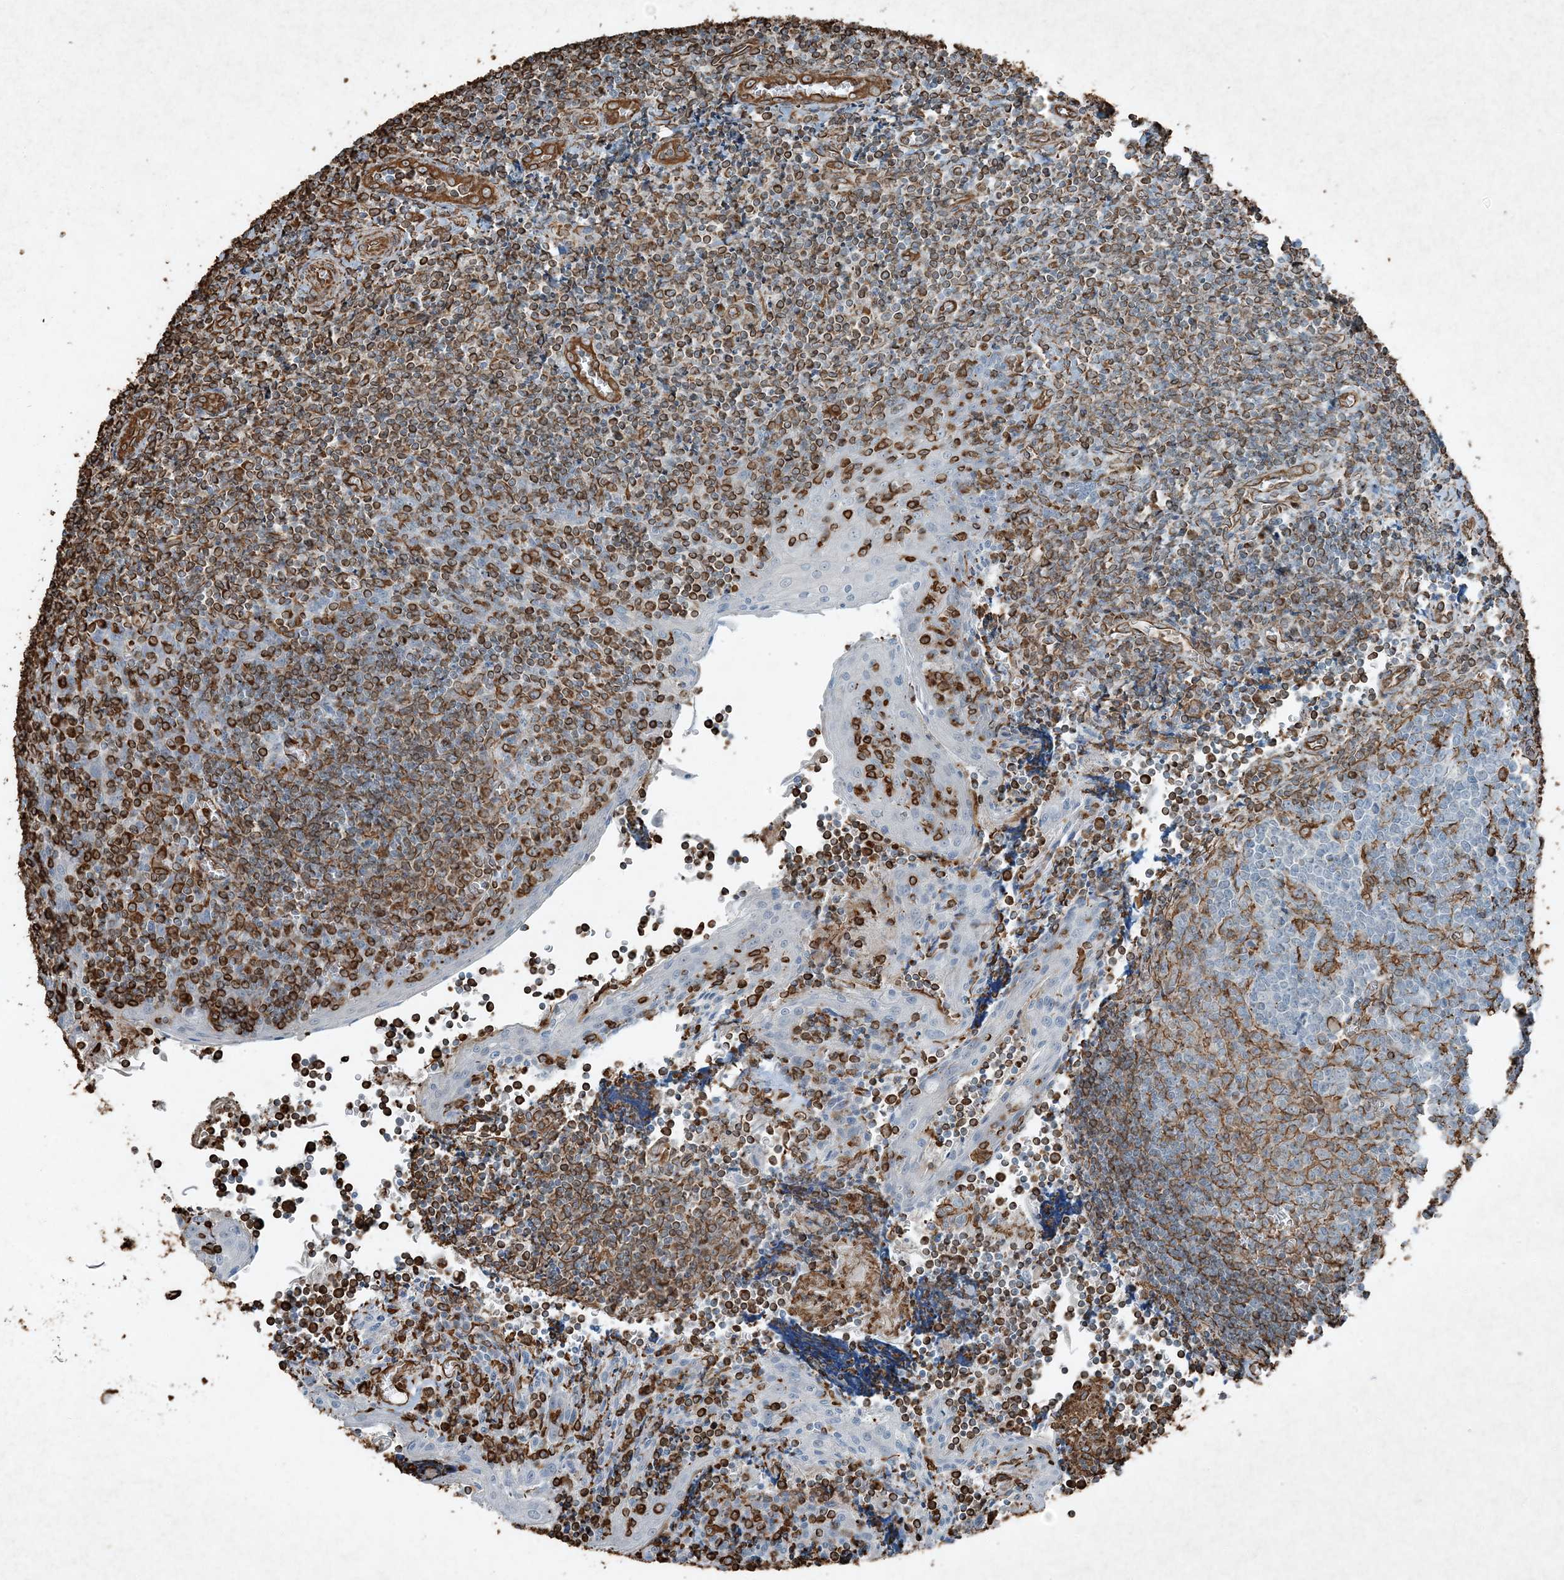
{"staining": {"intensity": "moderate", "quantity": "<25%", "location": "cytoplasmic/membranous"}, "tissue": "tonsil", "cell_type": "Germinal center cells", "image_type": "normal", "snomed": [{"axis": "morphology", "description": "Normal tissue, NOS"}, {"axis": "topography", "description": "Tonsil"}], "caption": "Immunohistochemical staining of normal human tonsil displays low levels of moderate cytoplasmic/membranous expression in approximately <25% of germinal center cells. (DAB = brown stain, brightfield microscopy at high magnification).", "gene": "RYK", "patient": {"sex": "male", "age": 27}}